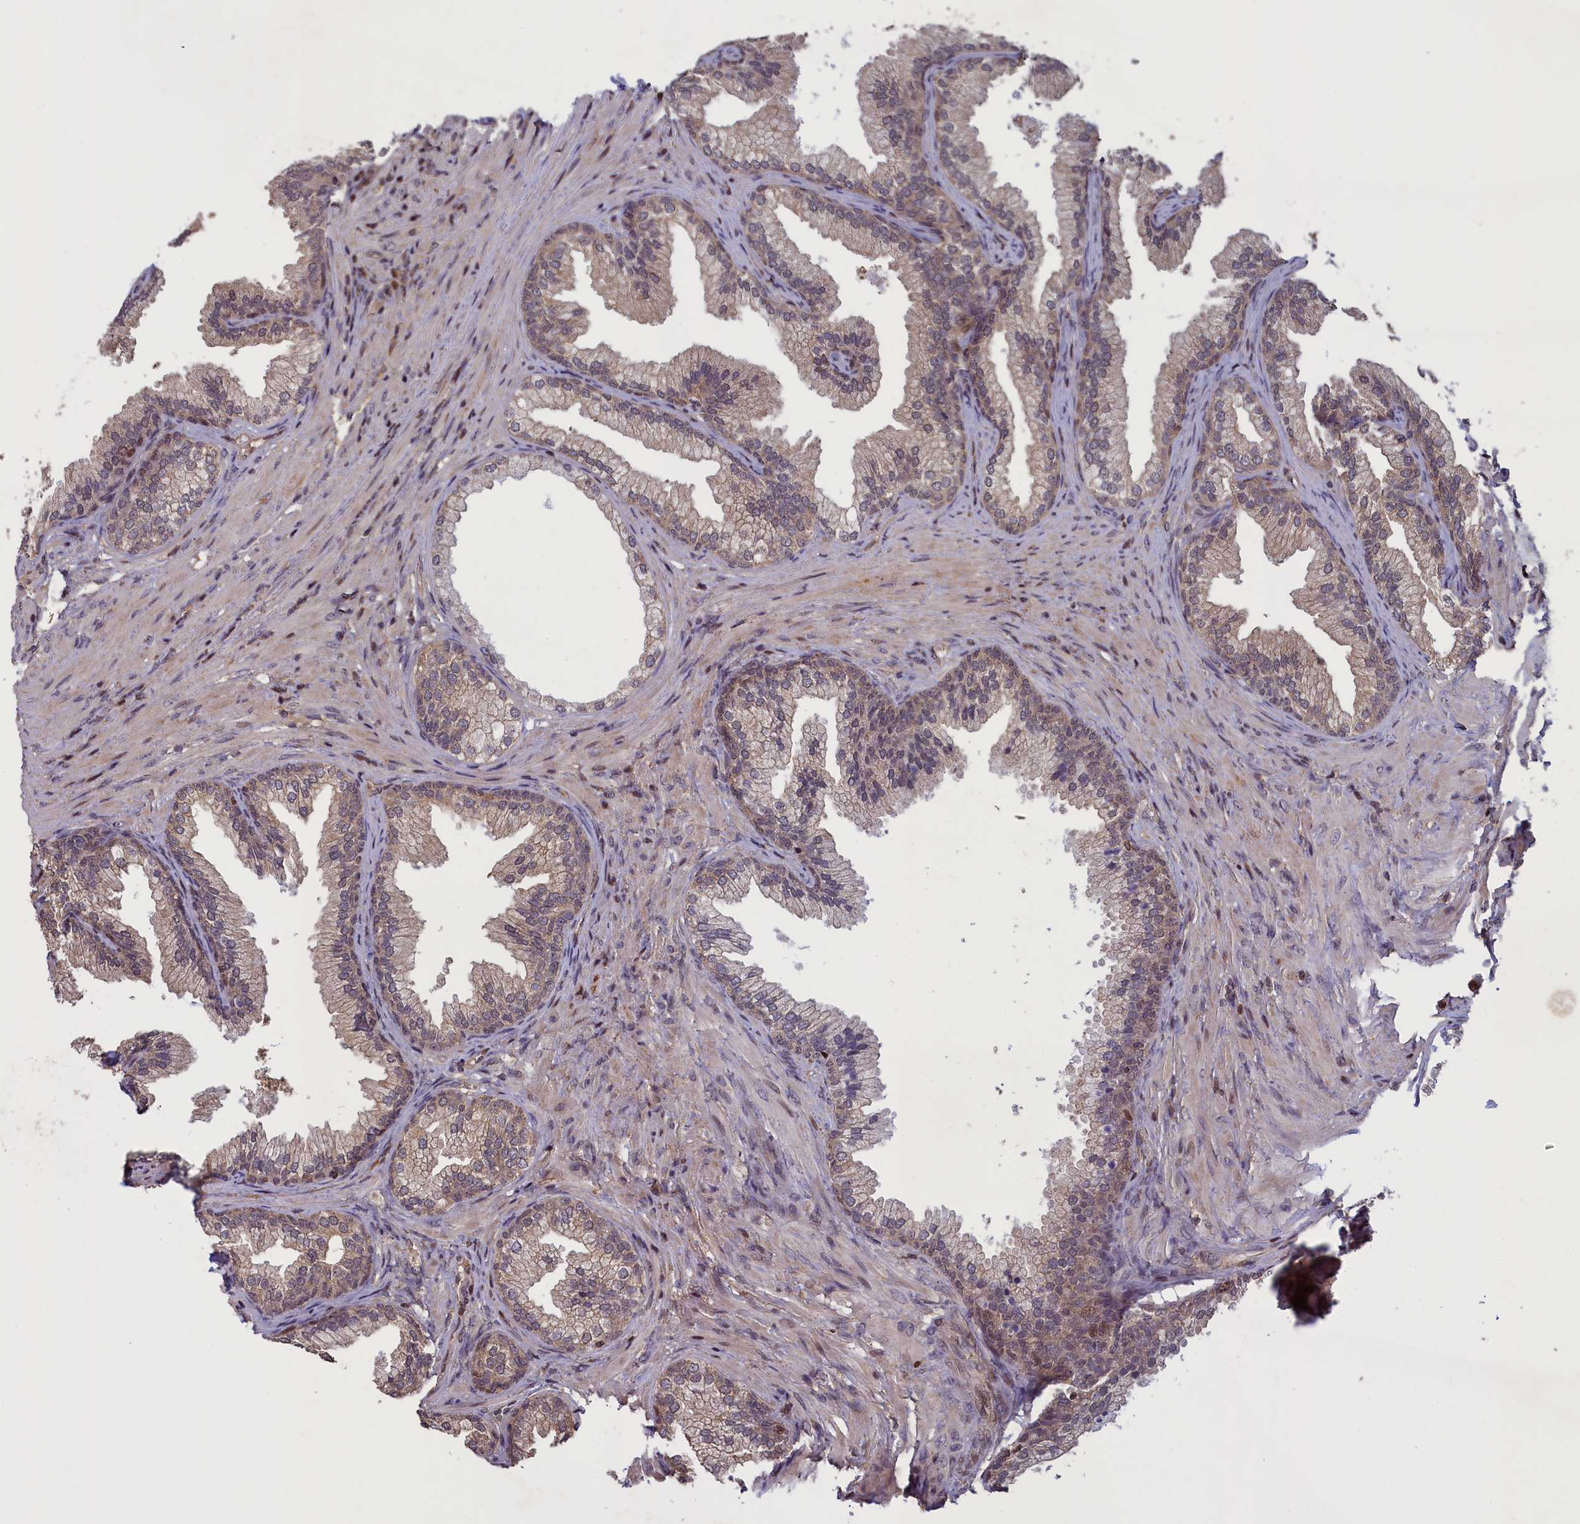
{"staining": {"intensity": "moderate", "quantity": "25%-75%", "location": "cytoplasmic/membranous,nuclear"}, "tissue": "prostate", "cell_type": "Glandular cells", "image_type": "normal", "snomed": [{"axis": "morphology", "description": "Normal tissue, NOS"}, {"axis": "topography", "description": "Prostate"}], "caption": "Immunohistochemical staining of normal prostate exhibits moderate cytoplasmic/membranous,nuclear protein staining in about 25%-75% of glandular cells.", "gene": "NUBP1", "patient": {"sex": "male", "age": 76}}